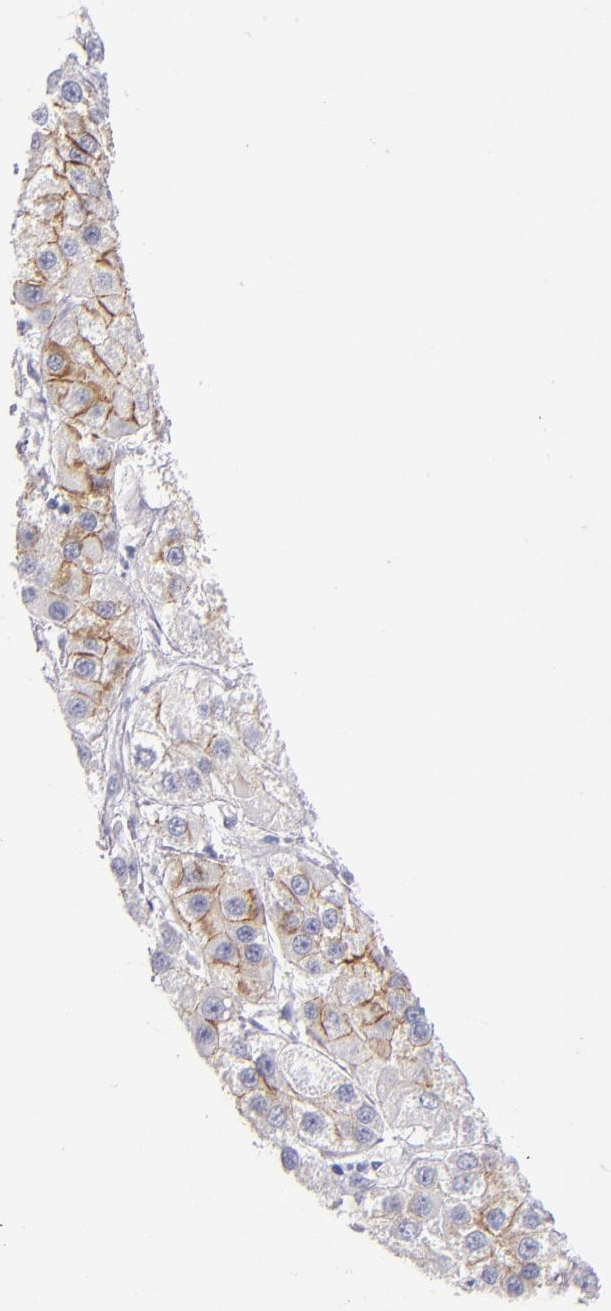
{"staining": {"intensity": "moderate", "quantity": "25%-75%", "location": "cytoplasmic/membranous"}, "tissue": "liver cancer", "cell_type": "Tumor cells", "image_type": "cancer", "snomed": [{"axis": "morphology", "description": "Carcinoma, Hepatocellular, NOS"}, {"axis": "topography", "description": "Liver"}], "caption": "A histopathology image showing moderate cytoplasmic/membranous expression in approximately 25%-75% of tumor cells in liver cancer (hepatocellular carcinoma), as visualized by brown immunohistochemical staining.", "gene": "CDH3", "patient": {"sex": "female", "age": 85}}